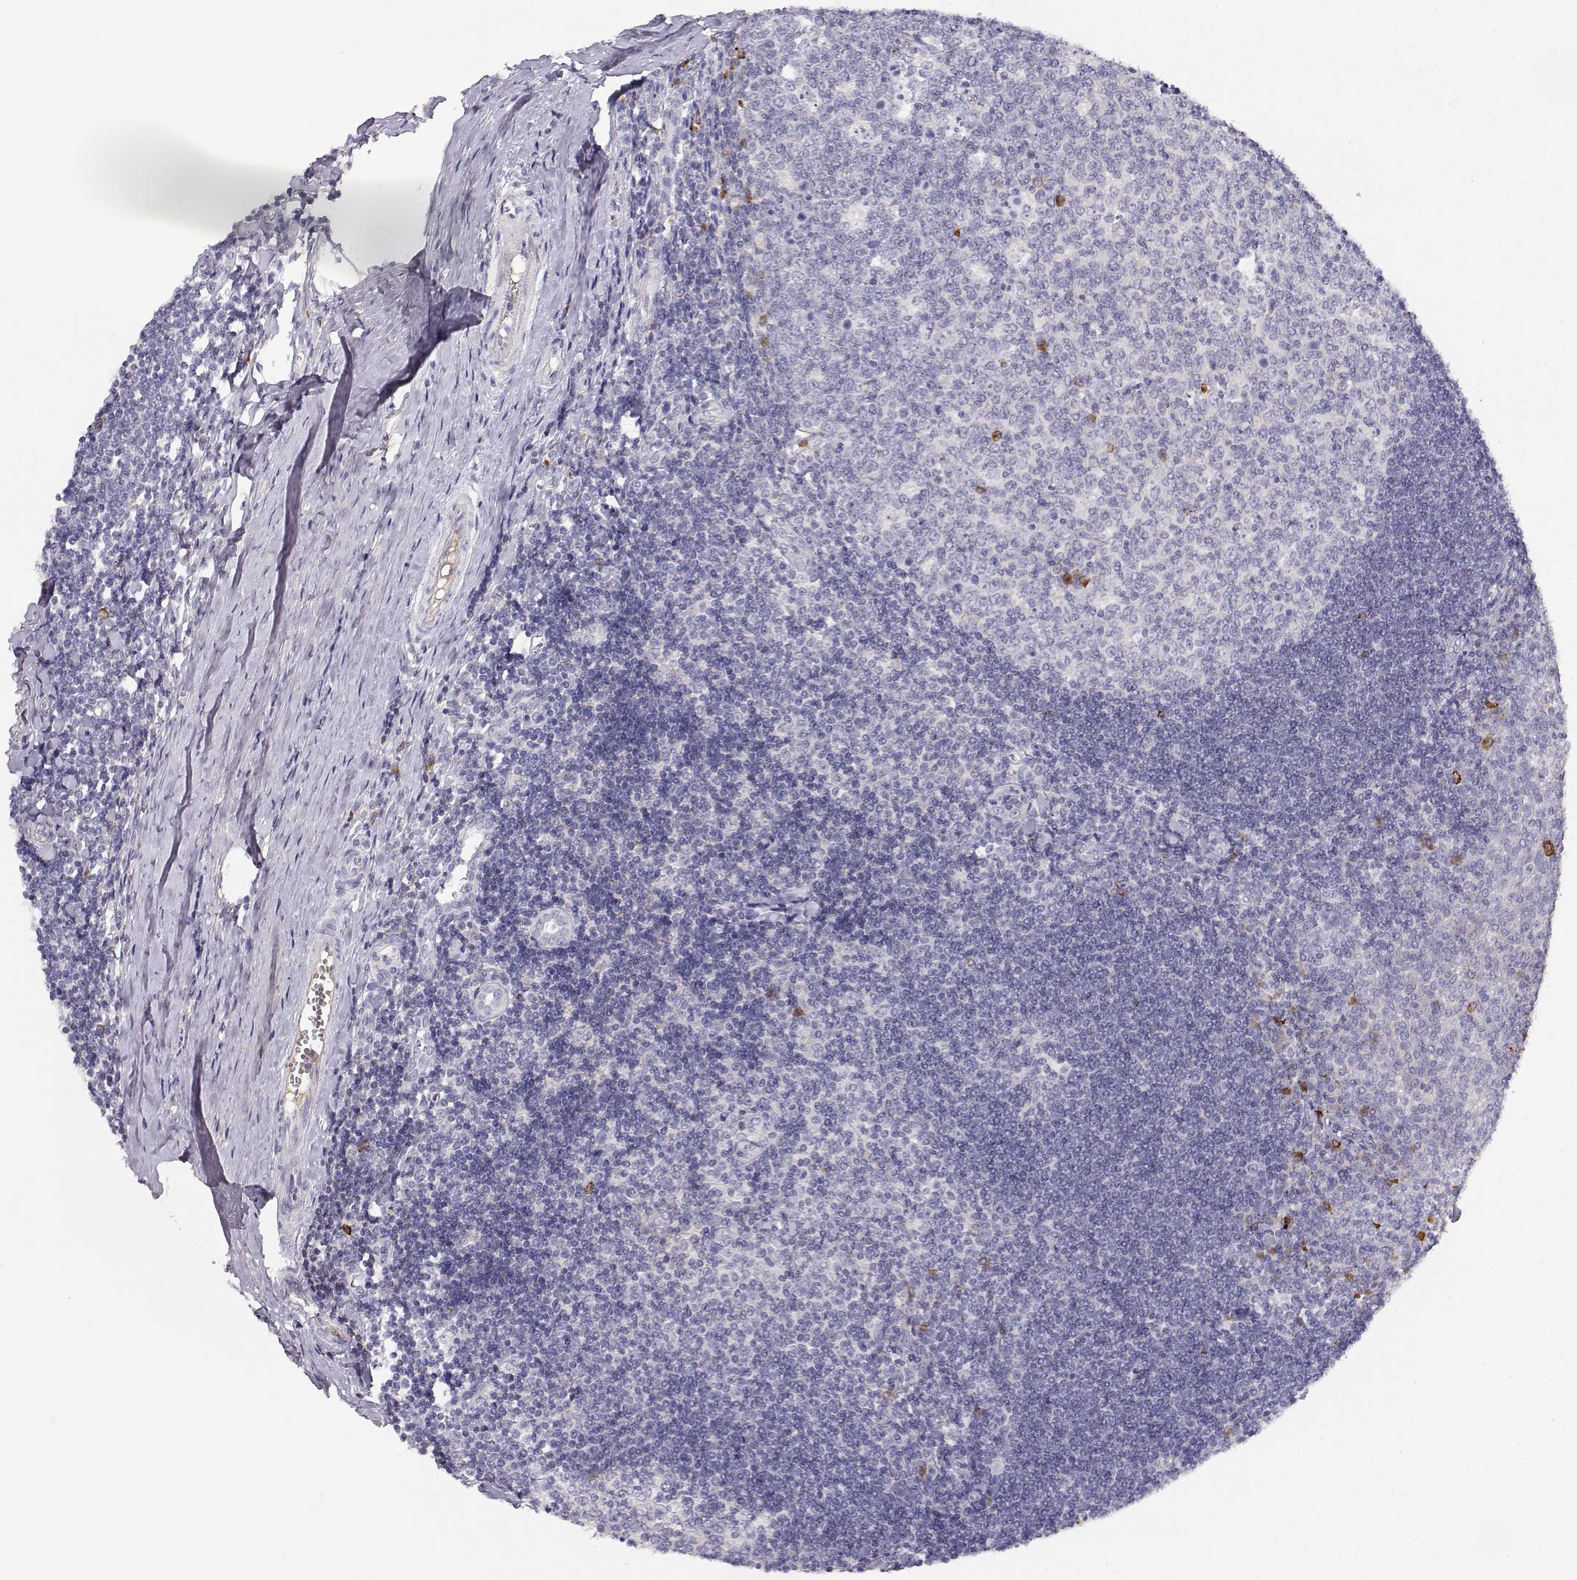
{"staining": {"intensity": "moderate", "quantity": "<25%", "location": "cytoplasmic/membranous"}, "tissue": "tonsil", "cell_type": "Germinal center cells", "image_type": "normal", "snomed": [{"axis": "morphology", "description": "Normal tissue, NOS"}, {"axis": "topography", "description": "Tonsil"}], "caption": "An image of tonsil stained for a protein shows moderate cytoplasmic/membranous brown staining in germinal center cells. The staining was performed using DAB, with brown indicating positive protein expression. Nuclei are stained blue with hematoxylin.", "gene": "CDHR1", "patient": {"sex": "female", "age": 12}}